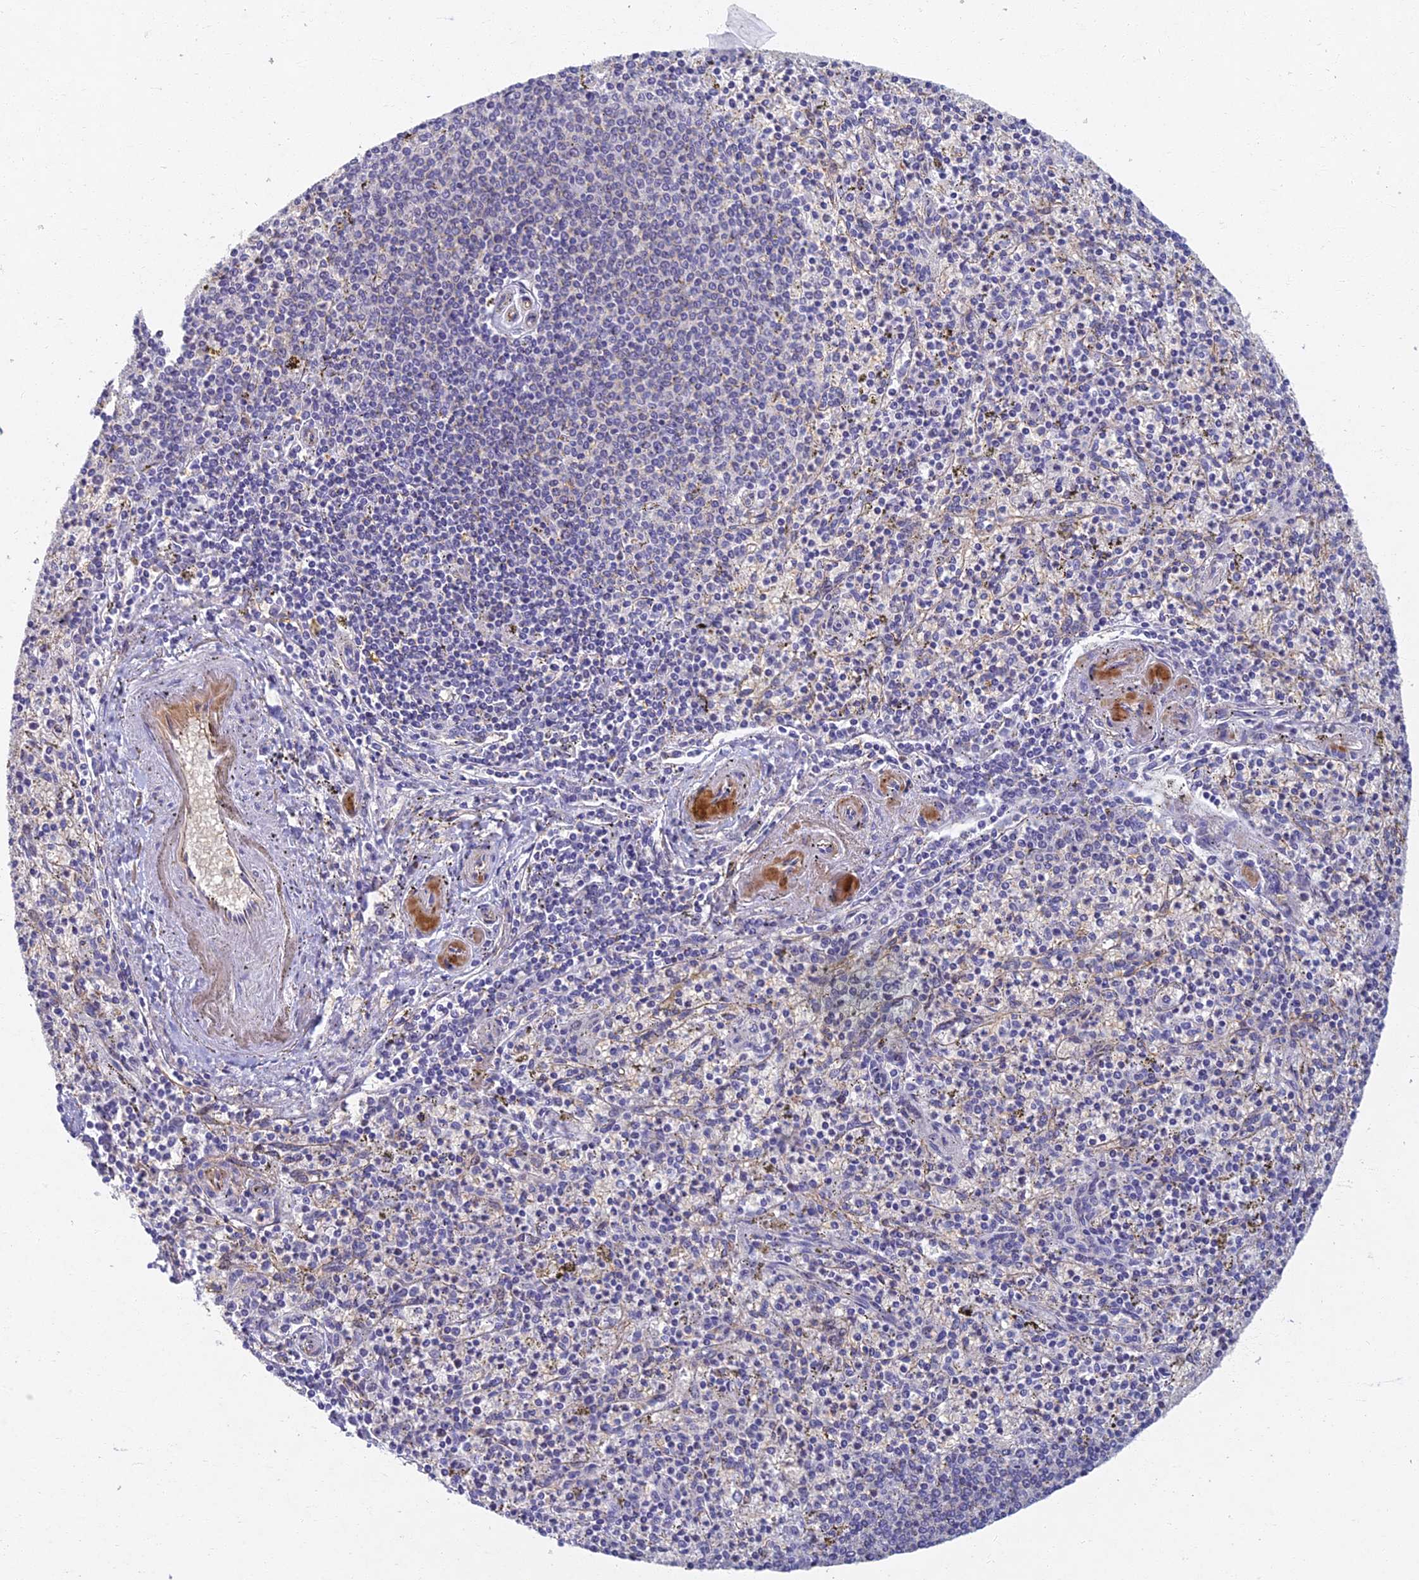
{"staining": {"intensity": "negative", "quantity": "none", "location": "none"}, "tissue": "spleen", "cell_type": "Cells in red pulp", "image_type": "normal", "snomed": [{"axis": "morphology", "description": "Normal tissue, NOS"}, {"axis": "topography", "description": "Spleen"}], "caption": "A high-resolution photomicrograph shows immunohistochemistry (IHC) staining of benign spleen, which displays no significant staining in cells in red pulp.", "gene": "RHBDL2", "patient": {"sex": "male", "age": 72}}